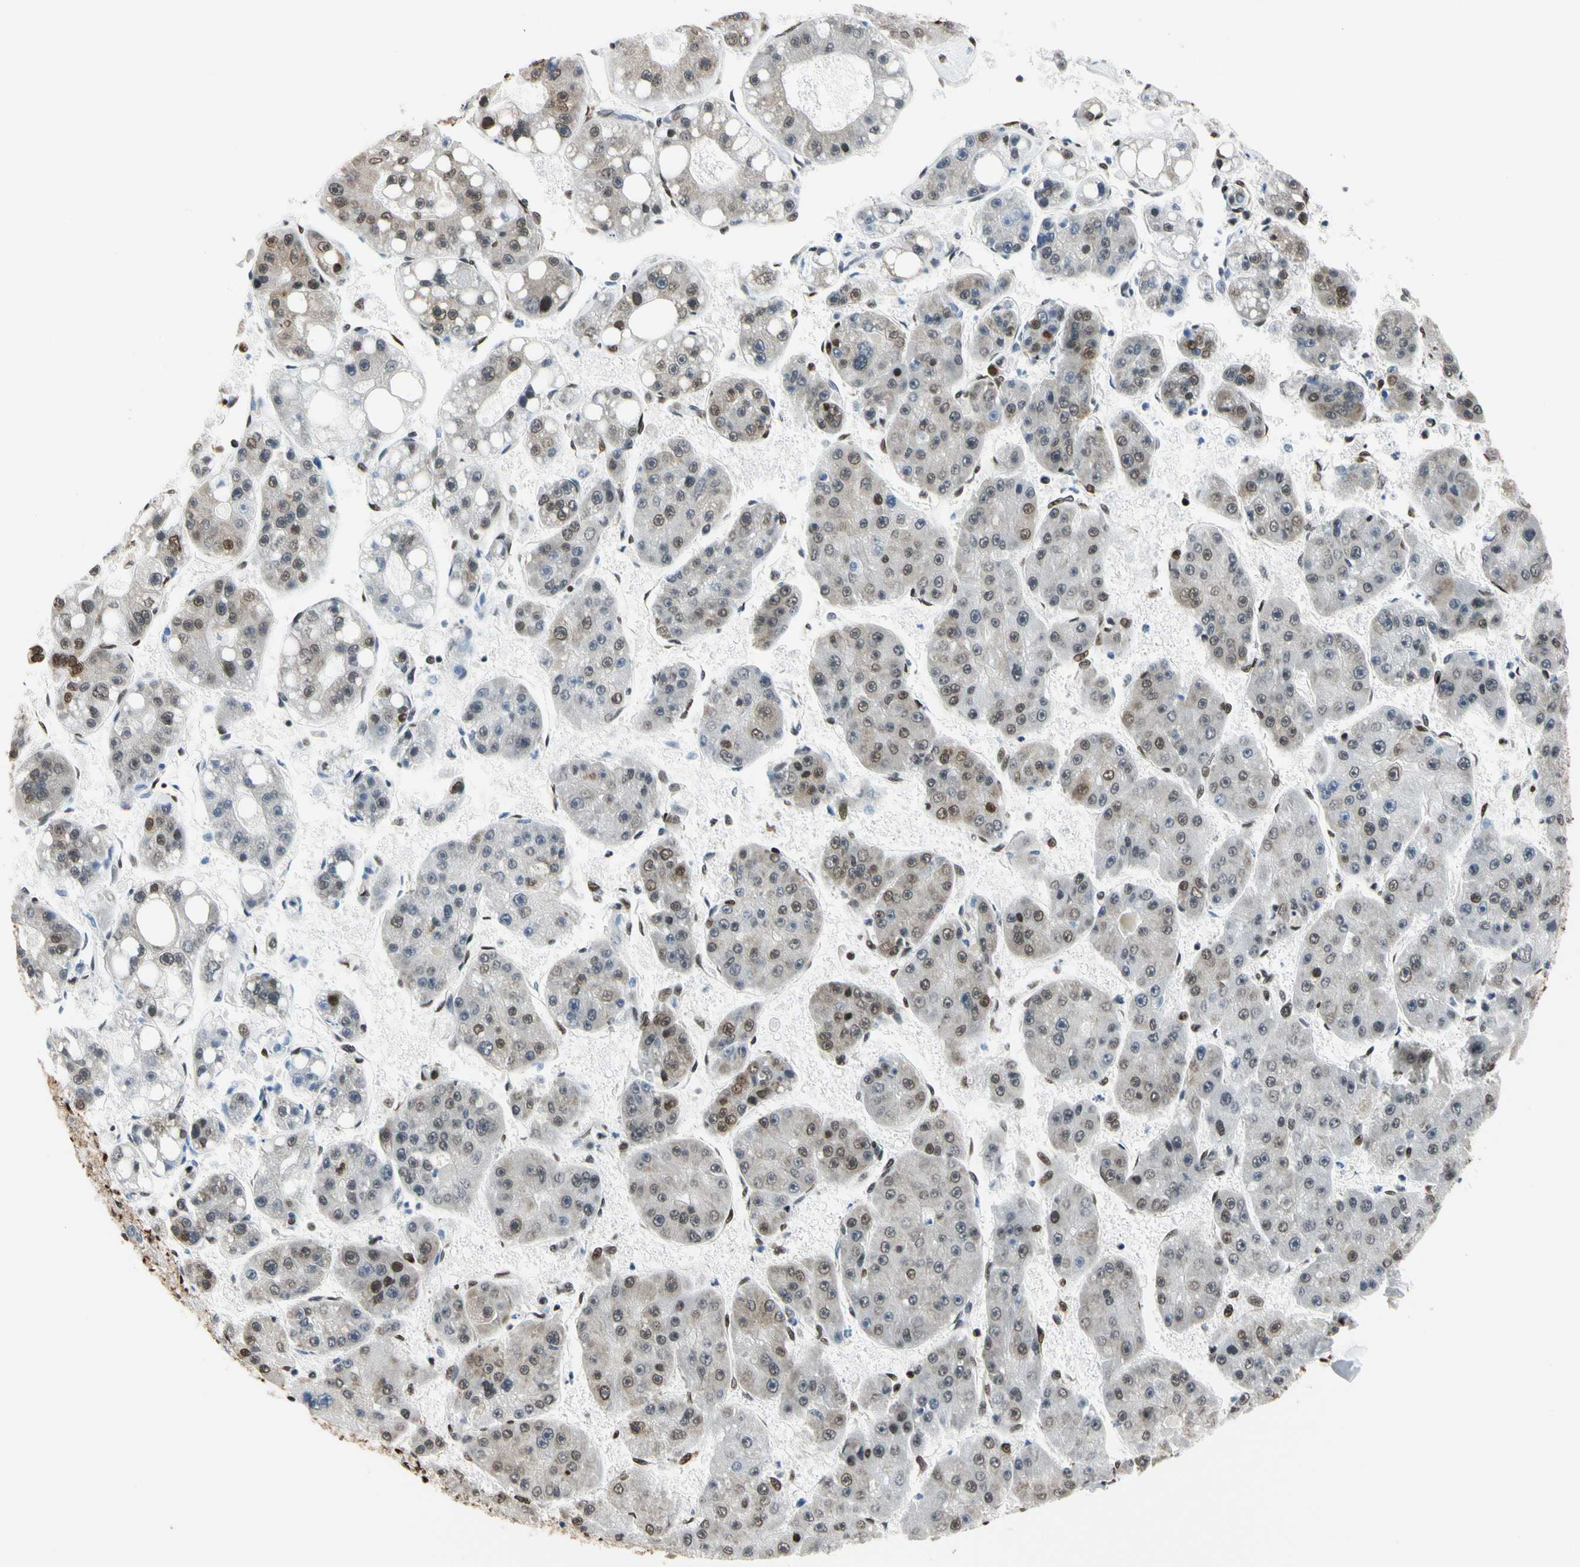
{"staining": {"intensity": "moderate", "quantity": "<25%", "location": "cytoplasmic/membranous,nuclear"}, "tissue": "liver cancer", "cell_type": "Tumor cells", "image_type": "cancer", "snomed": [{"axis": "morphology", "description": "Carcinoma, Hepatocellular, NOS"}, {"axis": "topography", "description": "Liver"}], "caption": "Protein staining shows moderate cytoplasmic/membranous and nuclear expression in approximately <25% of tumor cells in liver cancer (hepatocellular carcinoma).", "gene": "HNRNPK", "patient": {"sex": "female", "age": 61}}